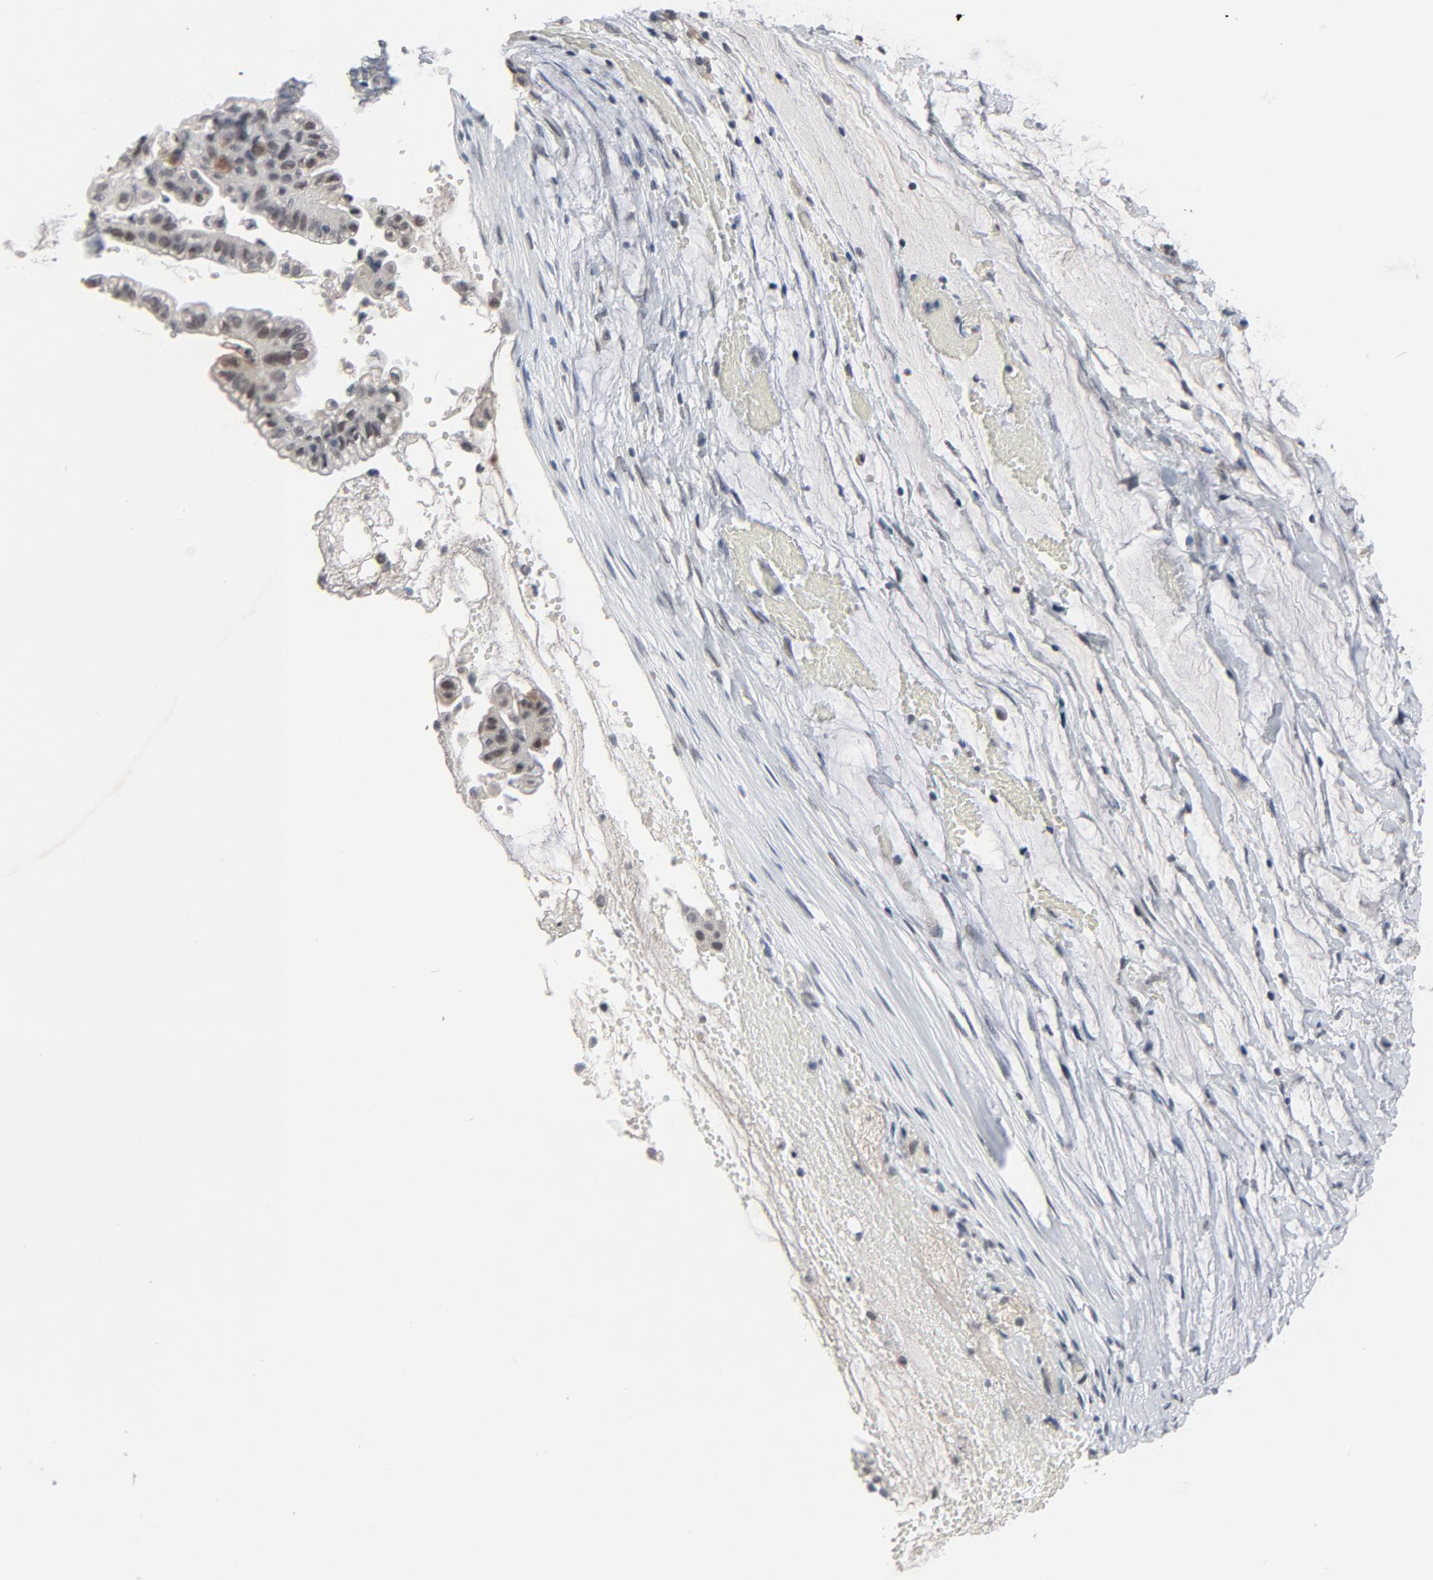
{"staining": {"intensity": "weak", "quantity": ">75%", "location": "cytoplasmic/membranous,nuclear"}, "tissue": "ovarian cancer", "cell_type": "Tumor cells", "image_type": "cancer", "snomed": [{"axis": "morphology", "description": "Cystadenocarcinoma, mucinous, NOS"}, {"axis": "topography", "description": "Ovary"}], "caption": "Approximately >75% of tumor cells in human mucinous cystadenocarcinoma (ovarian) show weak cytoplasmic/membranous and nuclear protein positivity as visualized by brown immunohistochemical staining.", "gene": "MT3", "patient": {"sex": "female", "age": 57}}